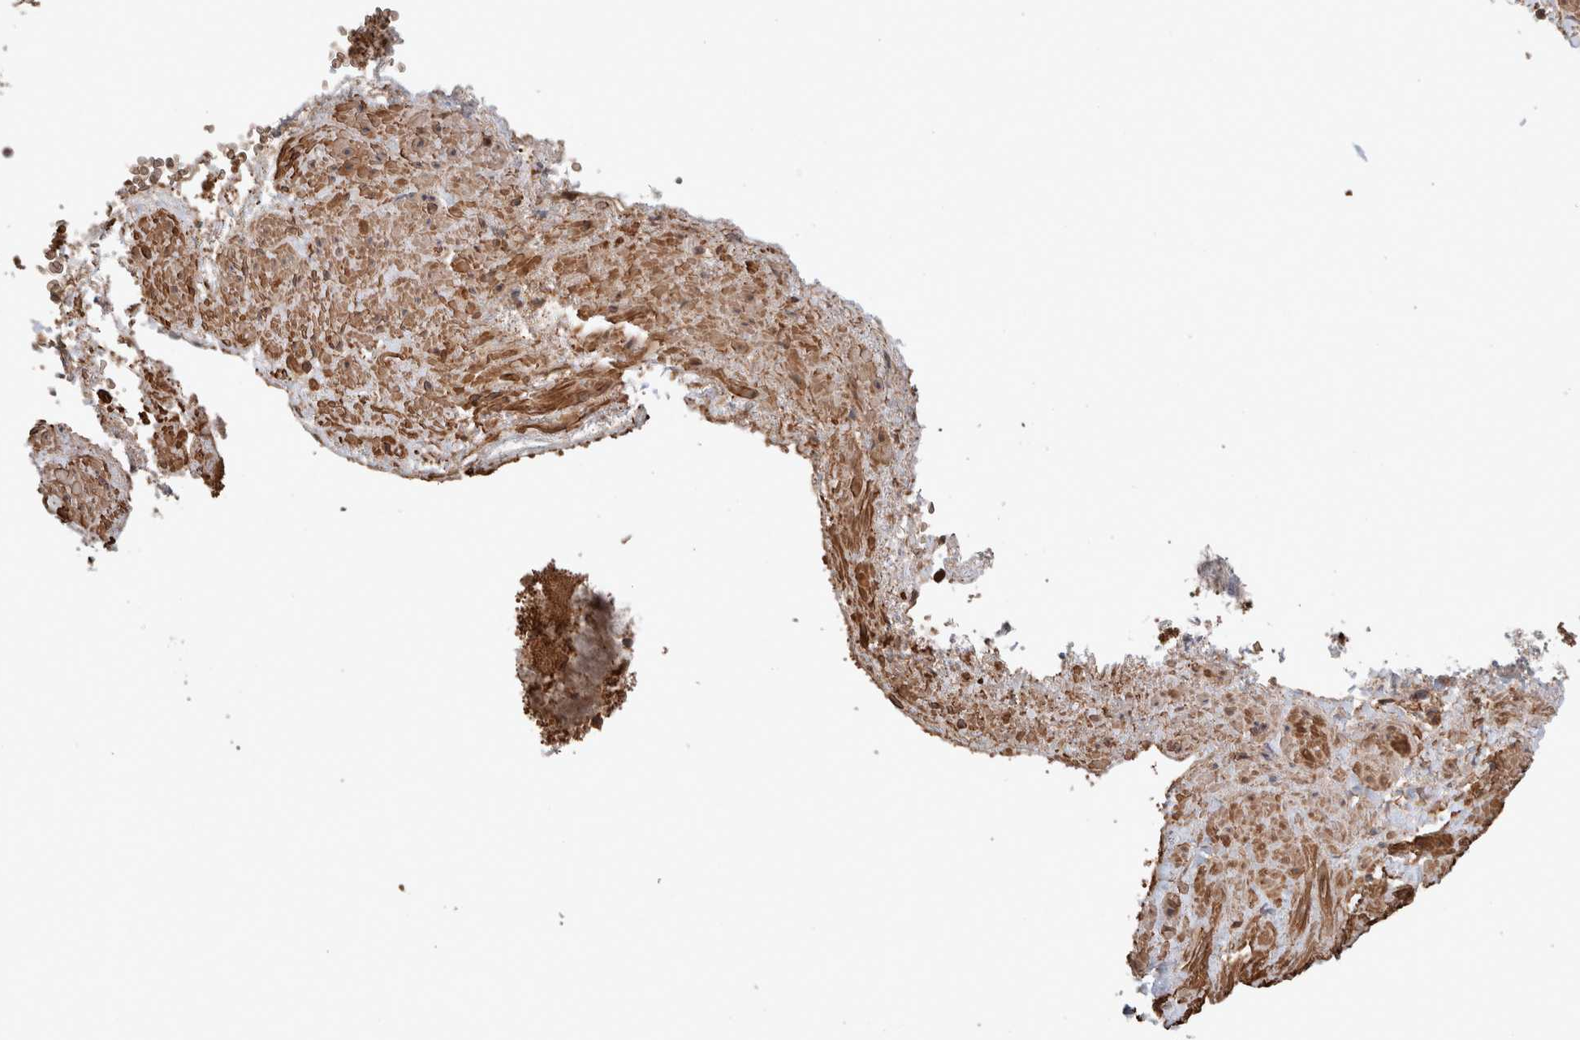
{"staining": {"intensity": "strong", "quantity": ">75%", "location": "cytoplasmic/membranous"}, "tissue": "adrenal gland", "cell_type": "Glandular cells", "image_type": "normal", "snomed": [{"axis": "morphology", "description": "Normal tissue, NOS"}, {"axis": "topography", "description": "Adrenal gland"}], "caption": "This is a photomicrograph of immunohistochemistry (IHC) staining of benign adrenal gland, which shows strong positivity in the cytoplasmic/membranous of glandular cells.", "gene": "ZNF649", "patient": {"sex": "male", "age": 56}}